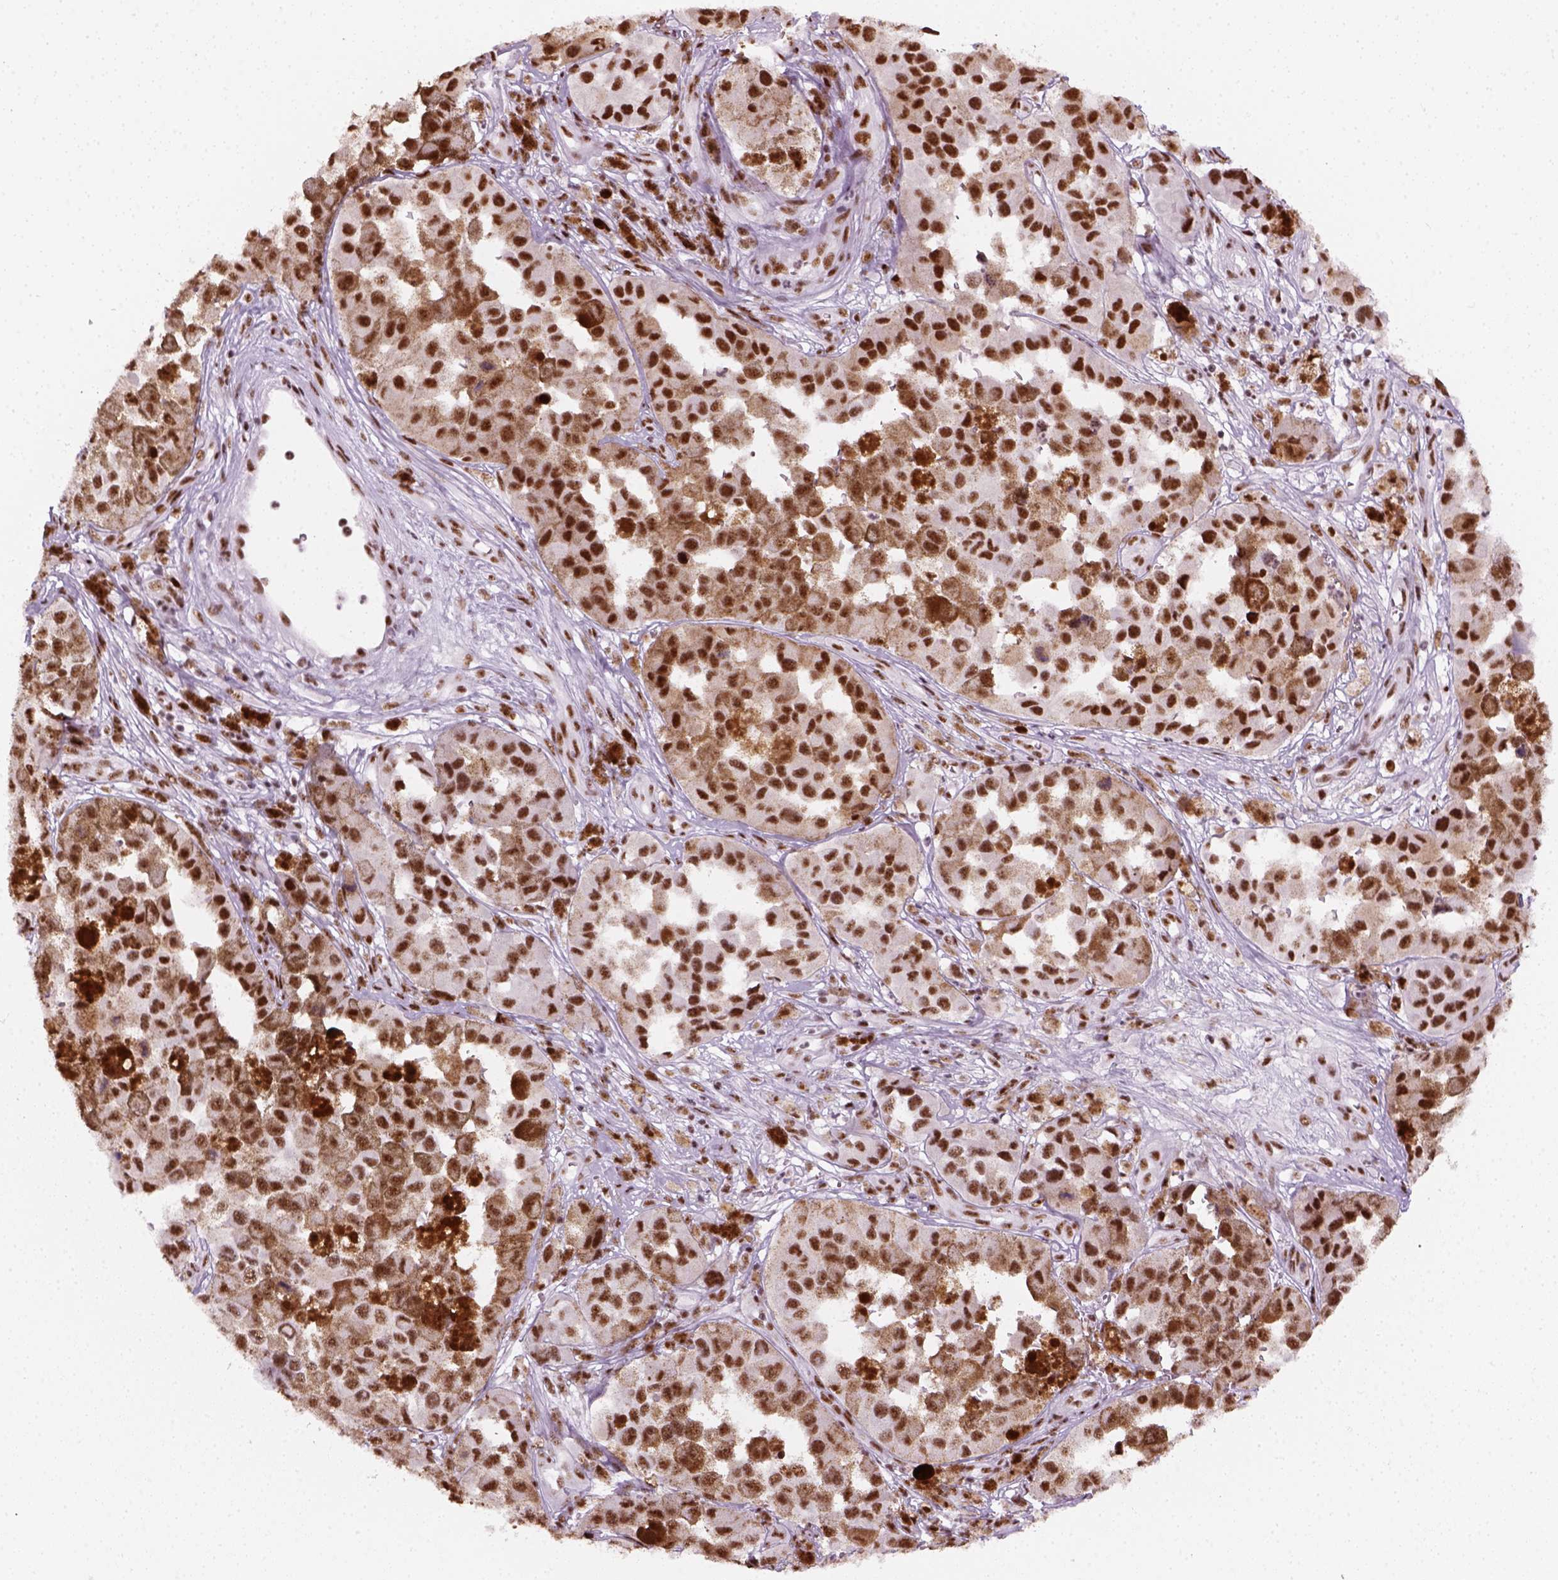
{"staining": {"intensity": "strong", "quantity": ">75%", "location": "nuclear"}, "tissue": "melanoma", "cell_type": "Tumor cells", "image_type": "cancer", "snomed": [{"axis": "morphology", "description": "Malignant melanoma, NOS"}, {"axis": "topography", "description": "Skin"}], "caption": "A photomicrograph of melanoma stained for a protein exhibits strong nuclear brown staining in tumor cells.", "gene": "GTF2F1", "patient": {"sex": "female", "age": 58}}